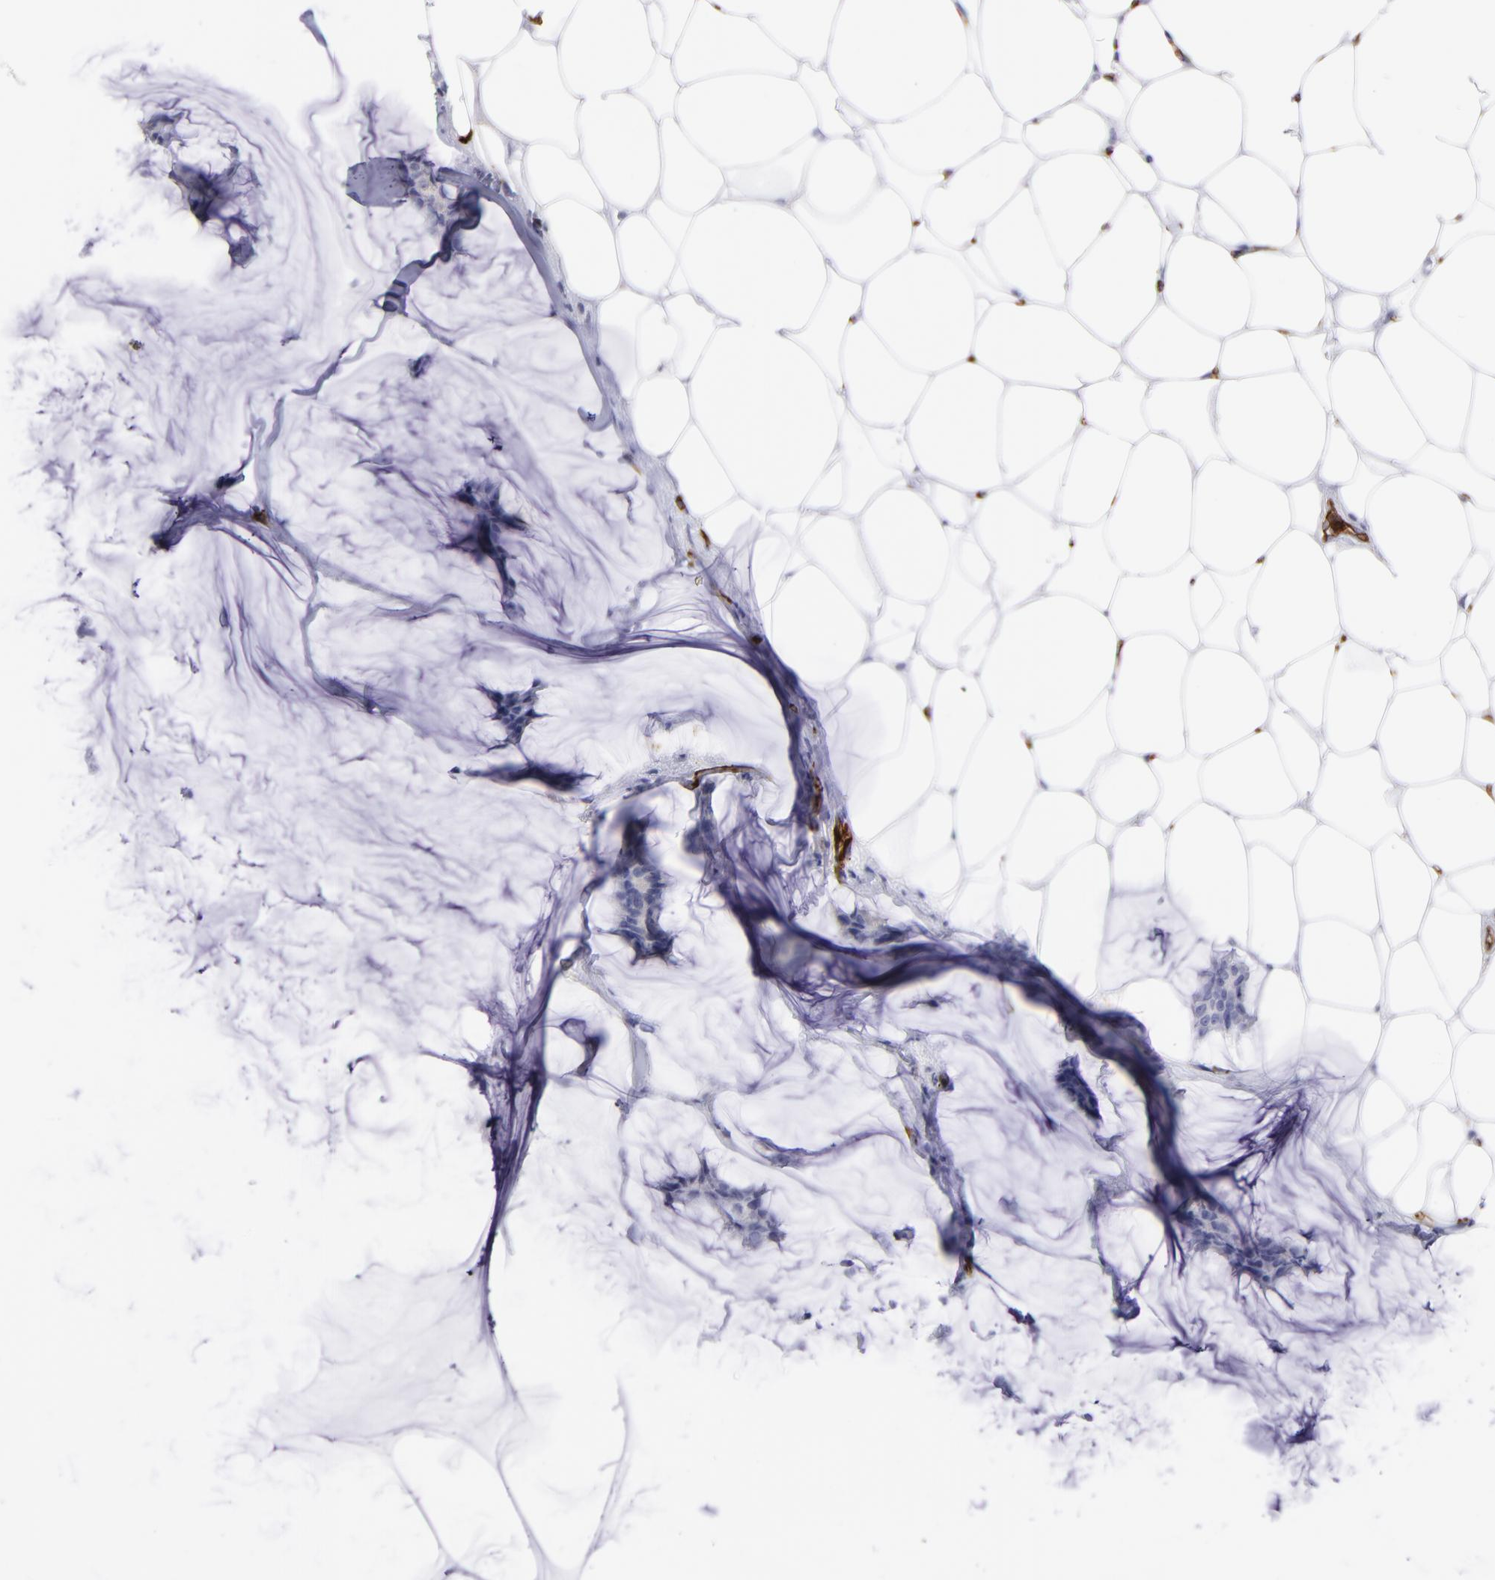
{"staining": {"intensity": "negative", "quantity": "none", "location": "none"}, "tissue": "breast cancer", "cell_type": "Tumor cells", "image_type": "cancer", "snomed": [{"axis": "morphology", "description": "Duct carcinoma"}, {"axis": "topography", "description": "Breast"}], "caption": "The immunohistochemistry image has no significant staining in tumor cells of invasive ductal carcinoma (breast) tissue.", "gene": "DYSF", "patient": {"sex": "female", "age": 93}}